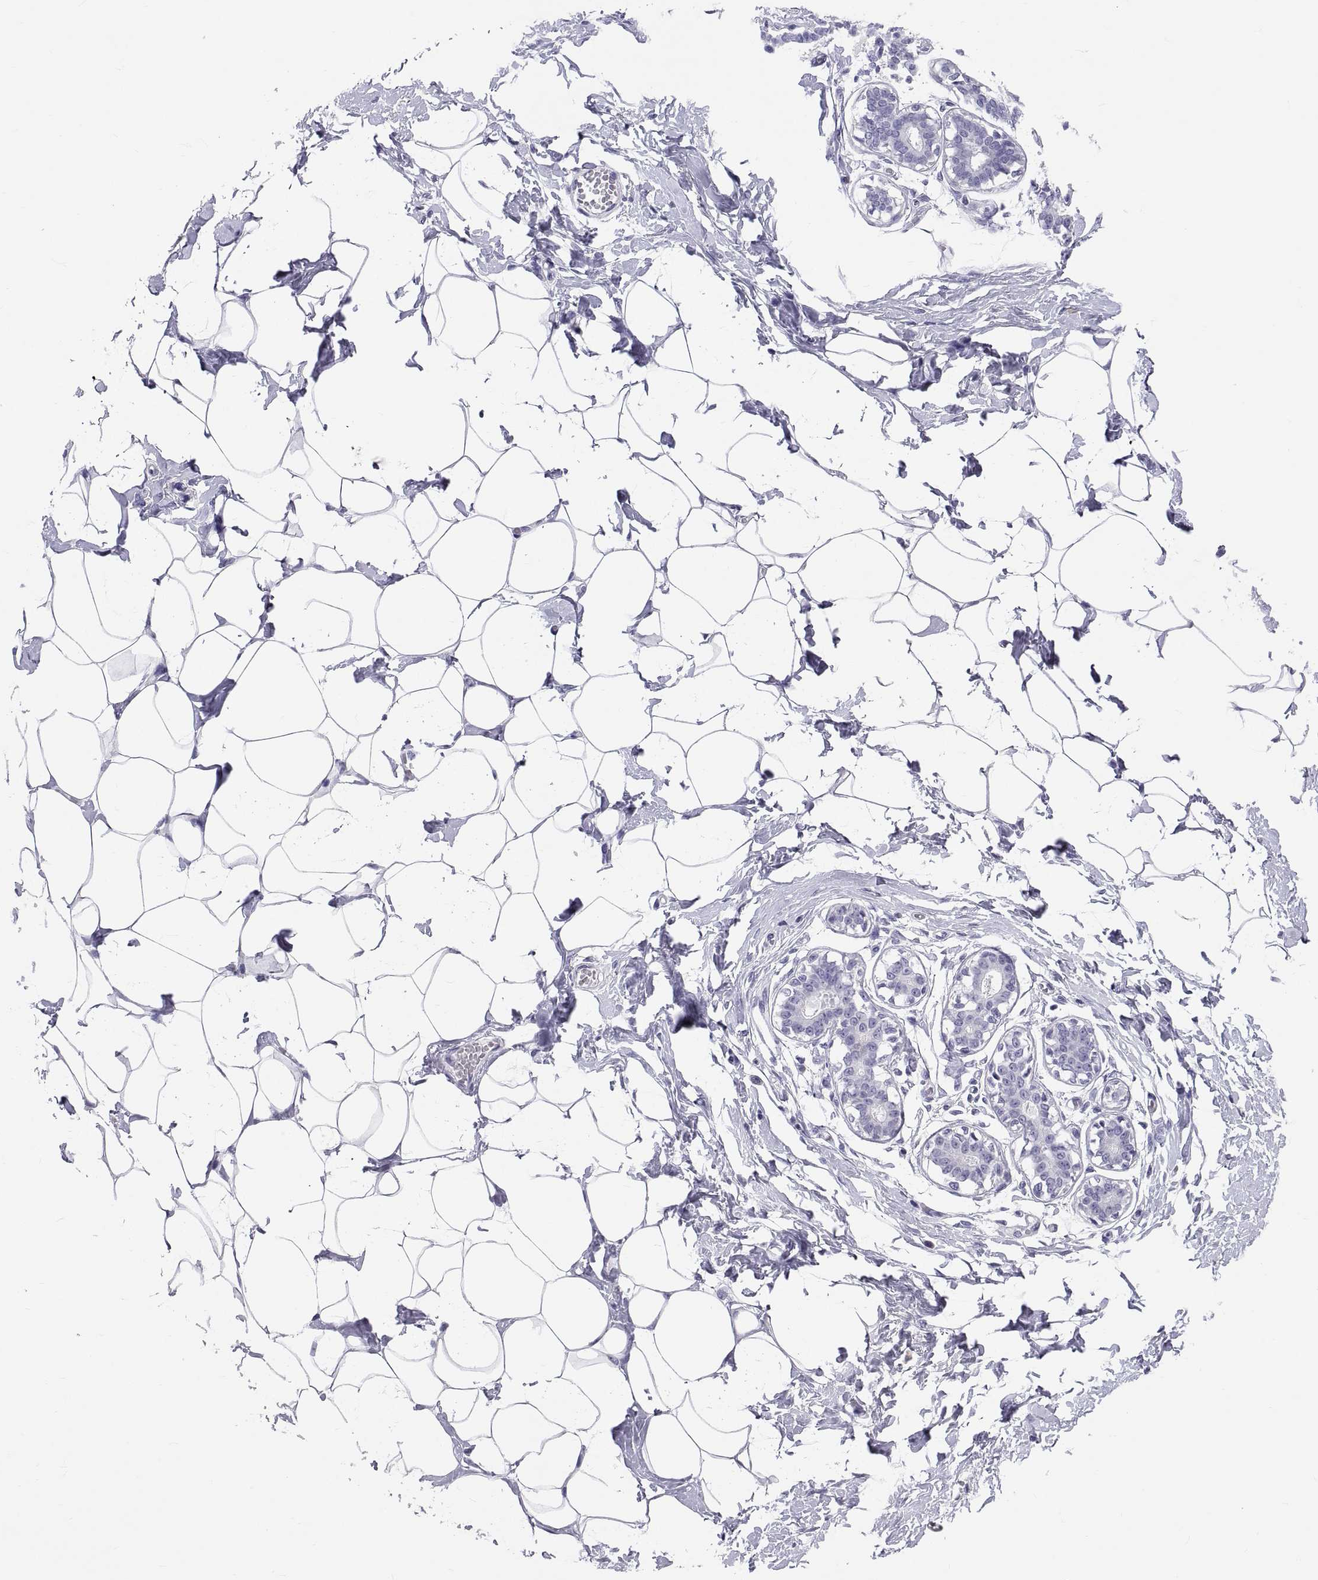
{"staining": {"intensity": "negative", "quantity": "none", "location": "none"}, "tissue": "breast", "cell_type": "Adipocytes", "image_type": "normal", "snomed": [{"axis": "morphology", "description": "Normal tissue, NOS"}, {"axis": "morphology", "description": "Lobular carcinoma, in situ"}, {"axis": "topography", "description": "Breast"}], "caption": "IHC micrograph of normal breast: human breast stained with DAB (3,3'-diaminobenzidine) reveals no significant protein expression in adipocytes.", "gene": "TEX13A", "patient": {"sex": "female", "age": 35}}